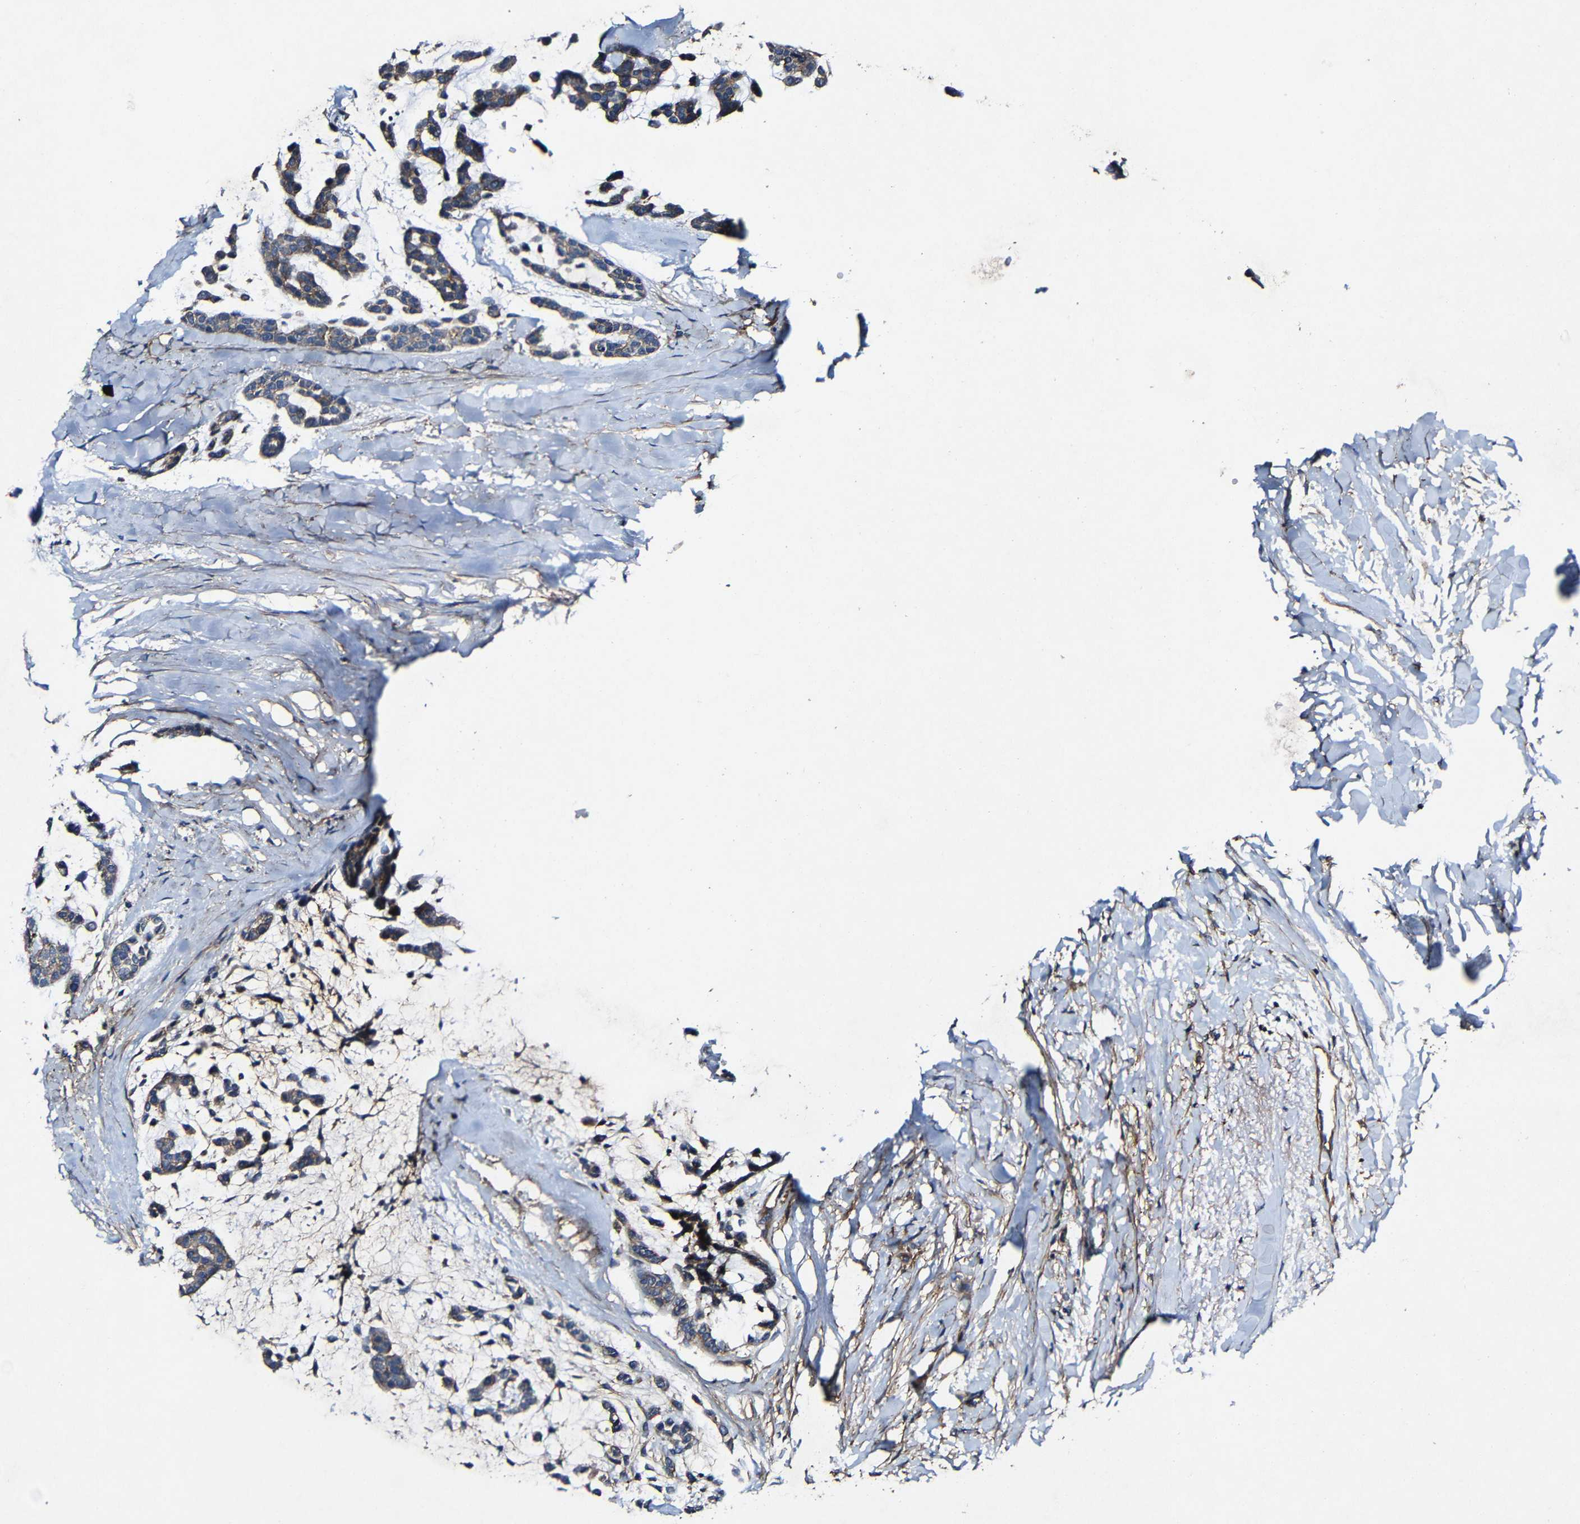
{"staining": {"intensity": "weak", "quantity": ">75%", "location": "cytoplasmic/membranous"}, "tissue": "head and neck cancer", "cell_type": "Tumor cells", "image_type": "cancer", "snomed": [{"axis": "morphology", "description": "Adenocarcinoma, NOS"}, {"axis": "morphology", "description": "Adenoma, NOS"}, {"axis": "topography", "description": "Head-Neck"}], "caption": "Head and neck cancer stained for a protein displays weak cytoplasmic/membranous positivity in tumor cells. The protein is shown in brown color, while the nuclei are stained blue.", "gene": "GSDME", "patient": {"sex": "female", "age": 55}}